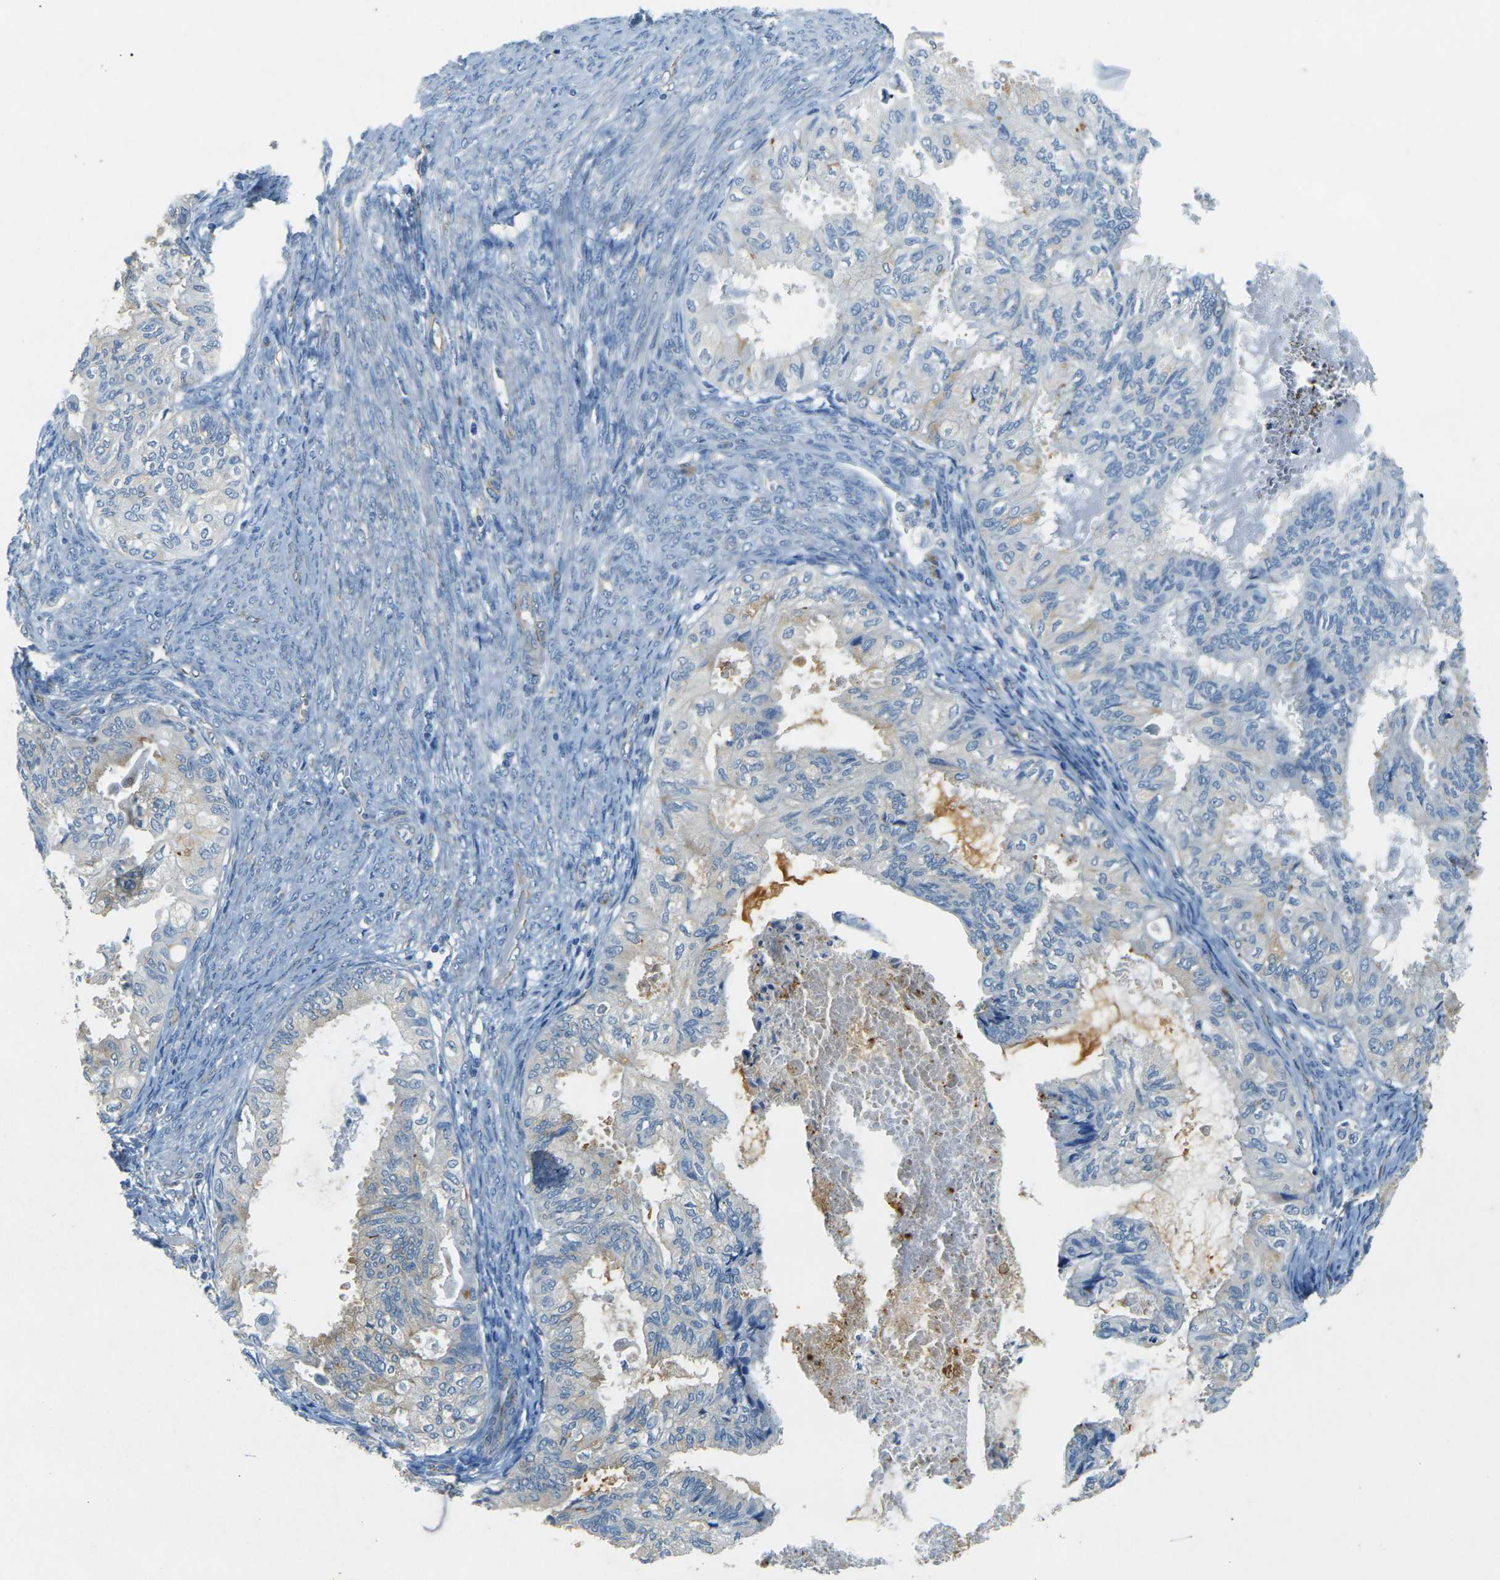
{"staining": {"intensity": "weak", "quantity": "<25%", "location": "cytoplasmic/membranous"}, "tissue": "cervical cancer", "cell_type": "Tumor cells", "image_type": "cancer", "snomed": [{"axis": "morphology", "description": "Normal tissue, NOS"}, {"axis": "morphology", "description": "Adenocarcinoma, NOS"}, {"axis": "topography", "description": "Cervix"}, {"axis": "topography", "description": "Endometrium"}], "caption": "Immunohistochemical staining of human adenocarcinoma (cervical) reveals no significant staining in tumor cells.", "gene": "SORT1", "patient": {"sex": "female", "age": 86}}